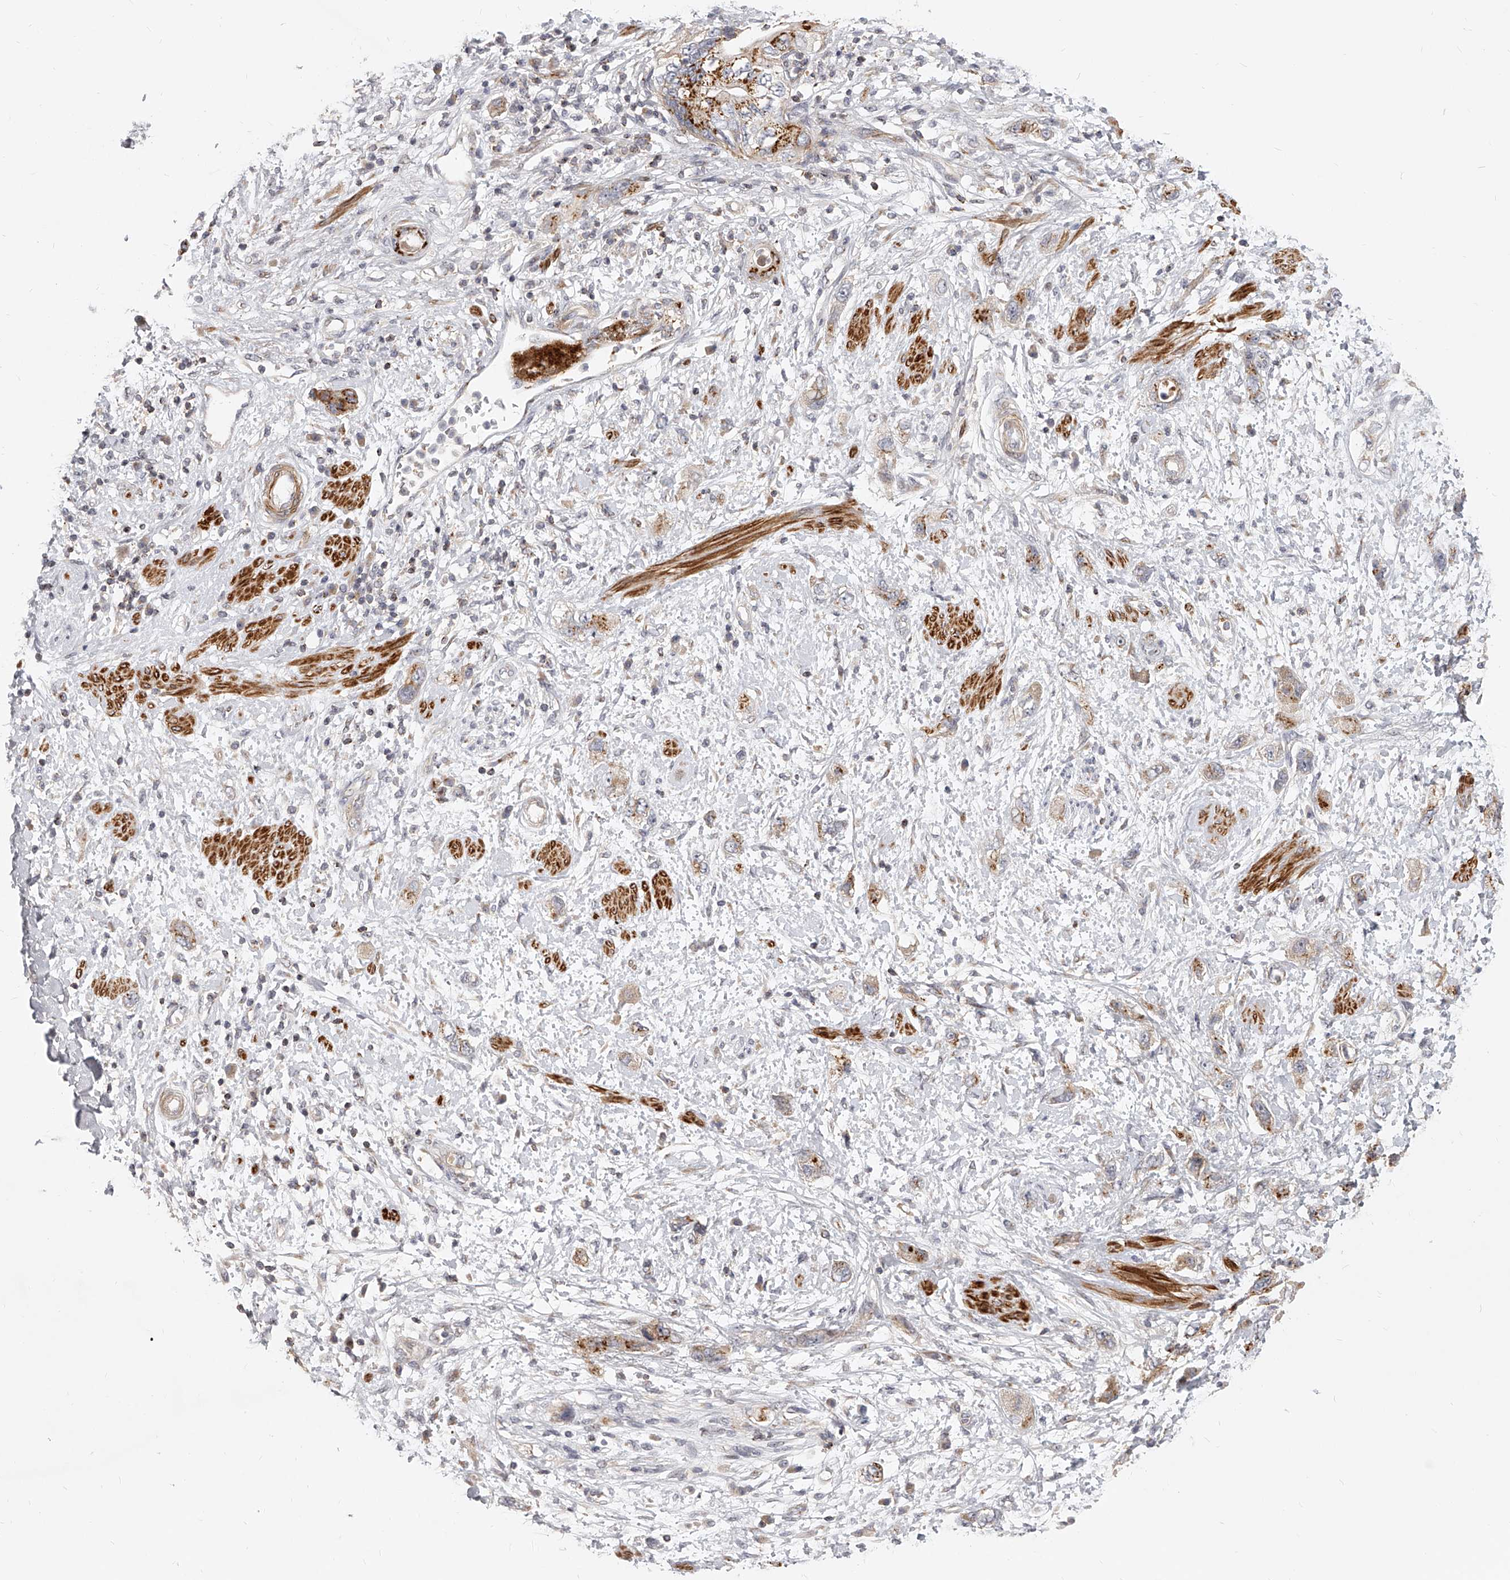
{"staining": {"intensity": "moderate", "quantity": ">75%", "location": "cytoplasmic/membranous"}, "tissue": "pancreatic cancer", "cell_type": "Tumor cells", "image_type": "cancer", "snomed": [{"axis": "morphology", "description": "Adenocarcinoma, NOS"}, {"axis": "topography", "description": "Pancreas"}], "caption": "Pancreatic adenocarcinoma tissue exhibits moderate cytoplasmic/membranous positivity in approximately >75% of tumor cells, visualized by immunohistochemistry. (DAB (3,3'-diaminobenzidine) = brown stain, brightfield microscopy at high magnification).", "gene": "SLC37A1", "patient": {"sex": "female", "age": 73}}